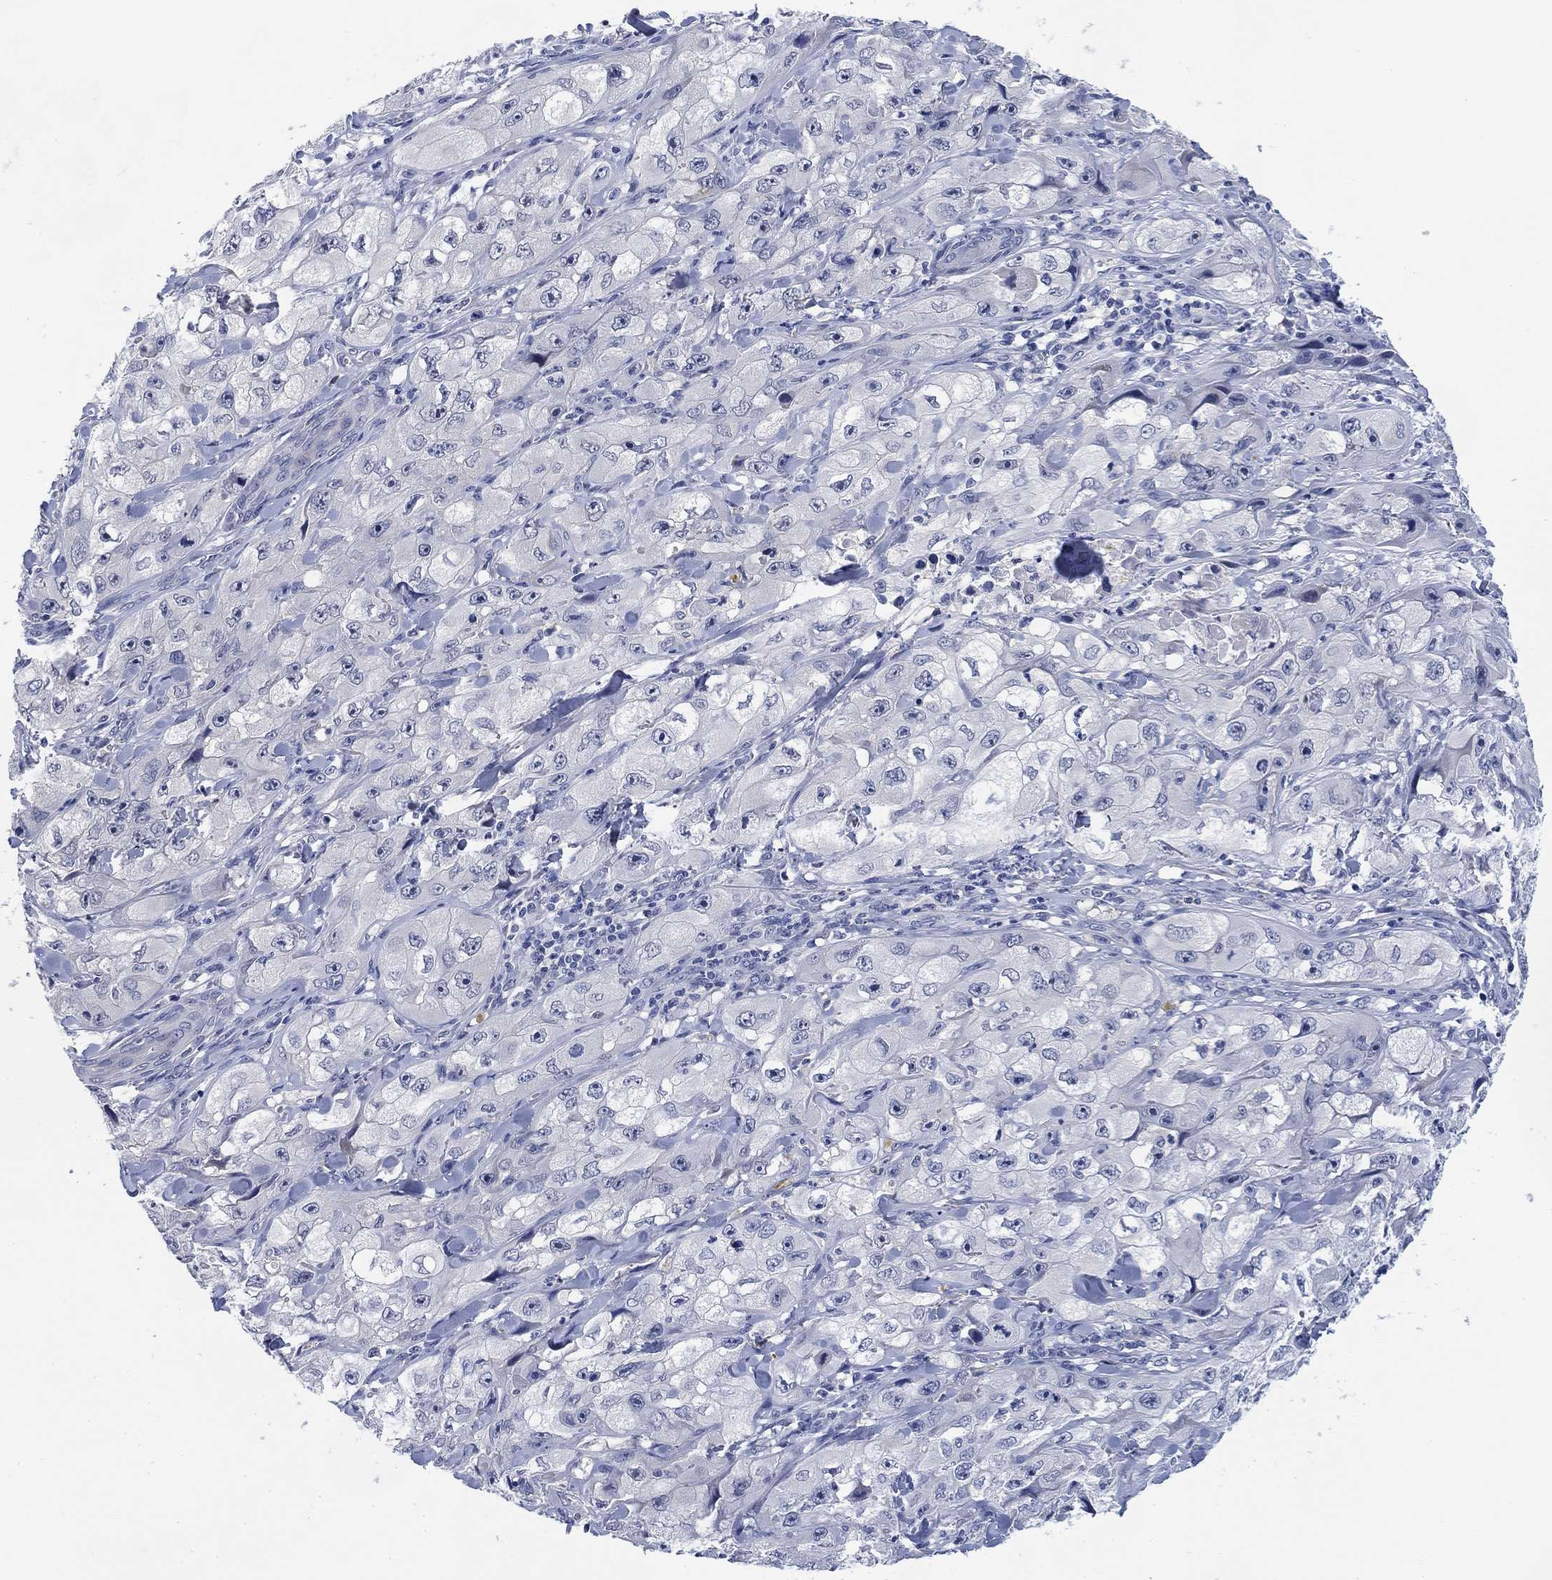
{"staining": {"intensity": "negative", "quantity": "none", "location": "none"}, "tissue": "skin cancer", "cell_type": "Tumor cells", "image_type": "cancer", "snomed": [{"axis": "morphology", "description": "Squamous cell carcinoma, NOS"}, {"axis": "topography", "description": "Skin"}, {"axis": "topography", "description": "Subcutis"}], "caption": "Photomicrograph shows no significant protein expression in tumor cells of squamous cell carcinoma (skin).", "gene": "DAZL", "patient": {"sex": "male", "age": 73}}